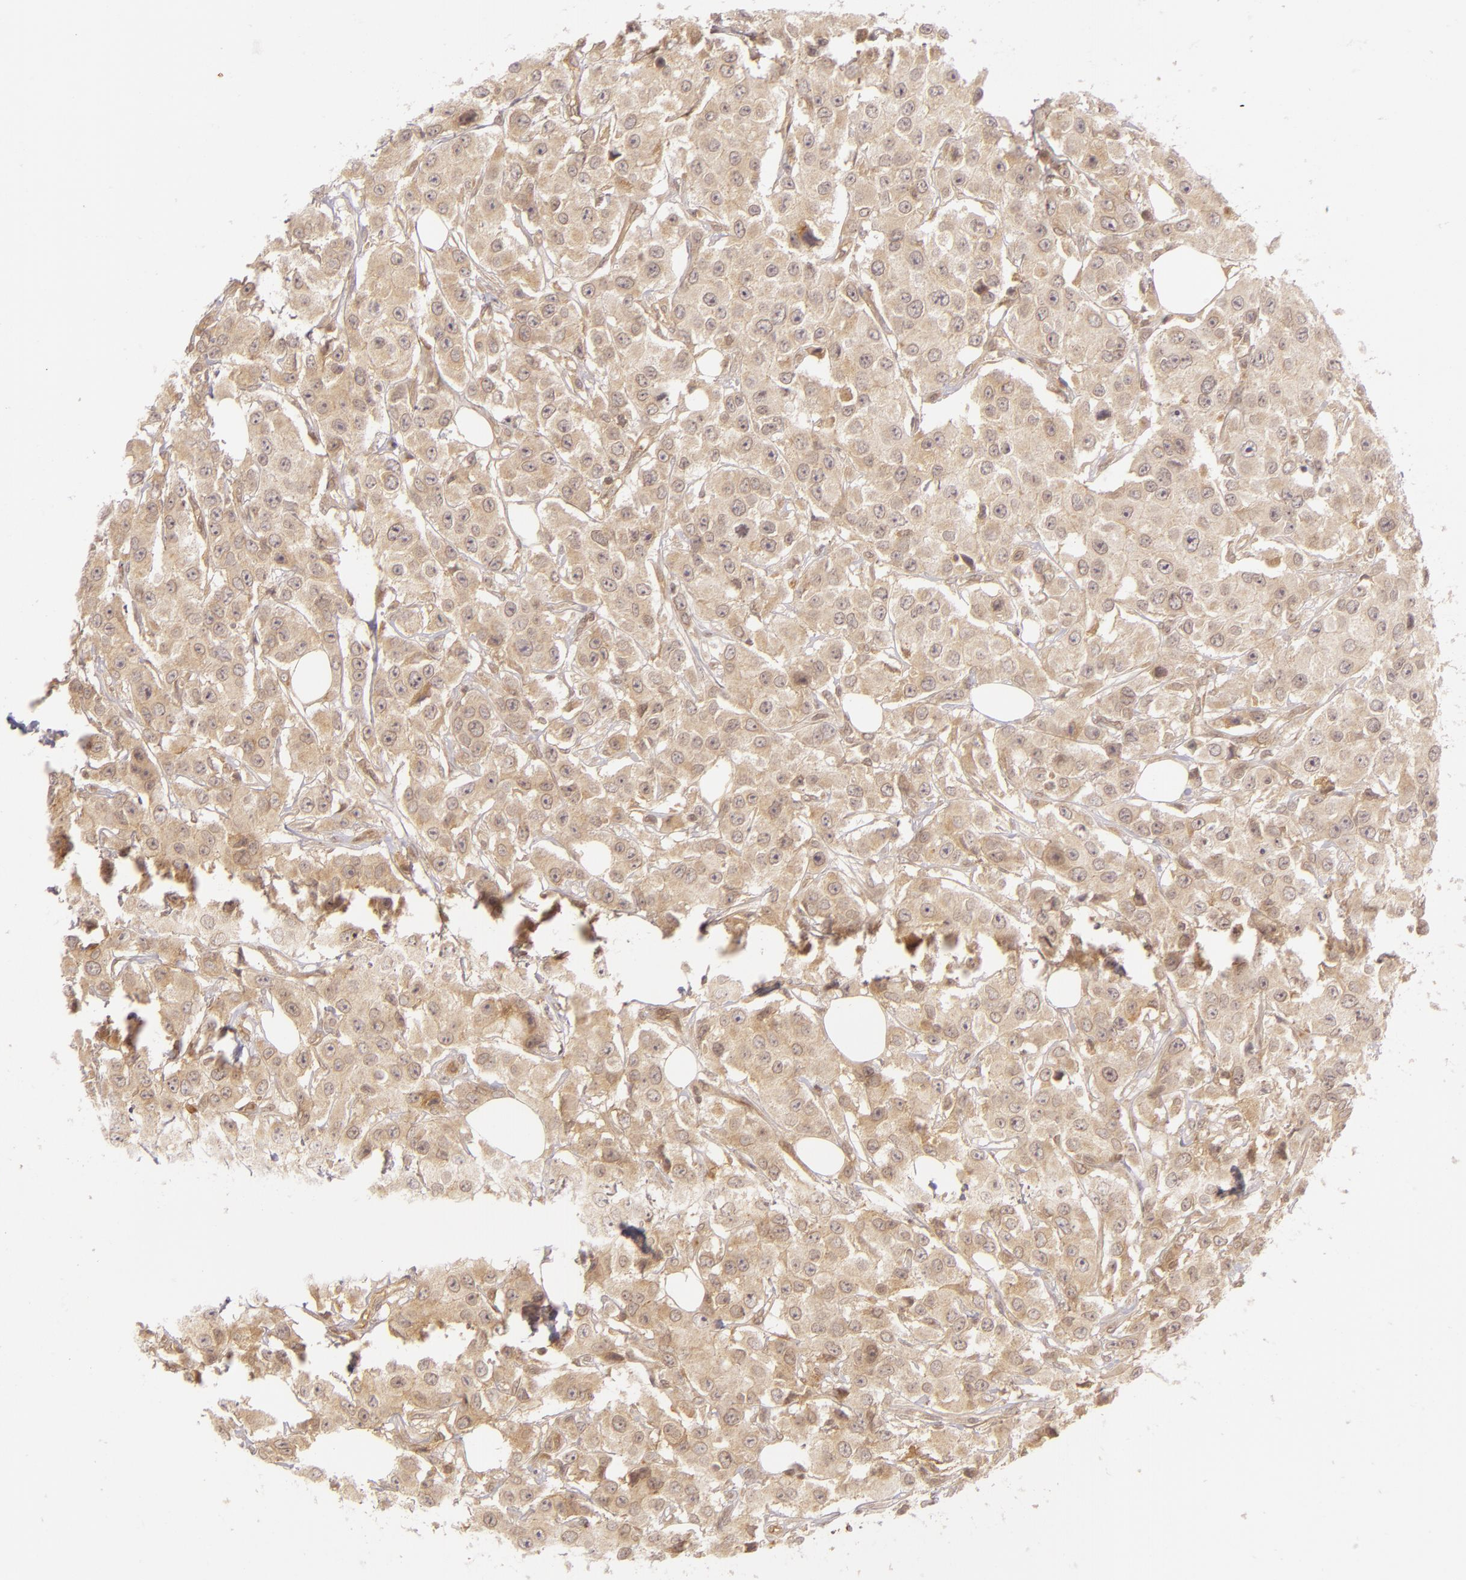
{"staining": {"intensity": "weak", "quantity": ">75%", "location": "cytoplasmic/membranous"}, "tissue": "breast cancer", "cell_type": "Tumor cells", "image_type": "cancer", "snomed": [{"axis": "morphology", "description": "Duct carcinoma"}, {"axis": "topography", "description": "Breast"}], "caption": "Immunohistochemistry staining of breast cancer (intraductal carcinoma), which displays low levels of weak cytoplasmic/membranous staining in about >75% of tumor cells indicating weak cytoplasmic/membranous protein expression. The staining was performed using DAB (brown) for protein detection and nuclei were counterstained in hematoxylin (blue).", "gene": "CD59", "patient": {"sex": "female", "age": 58}}